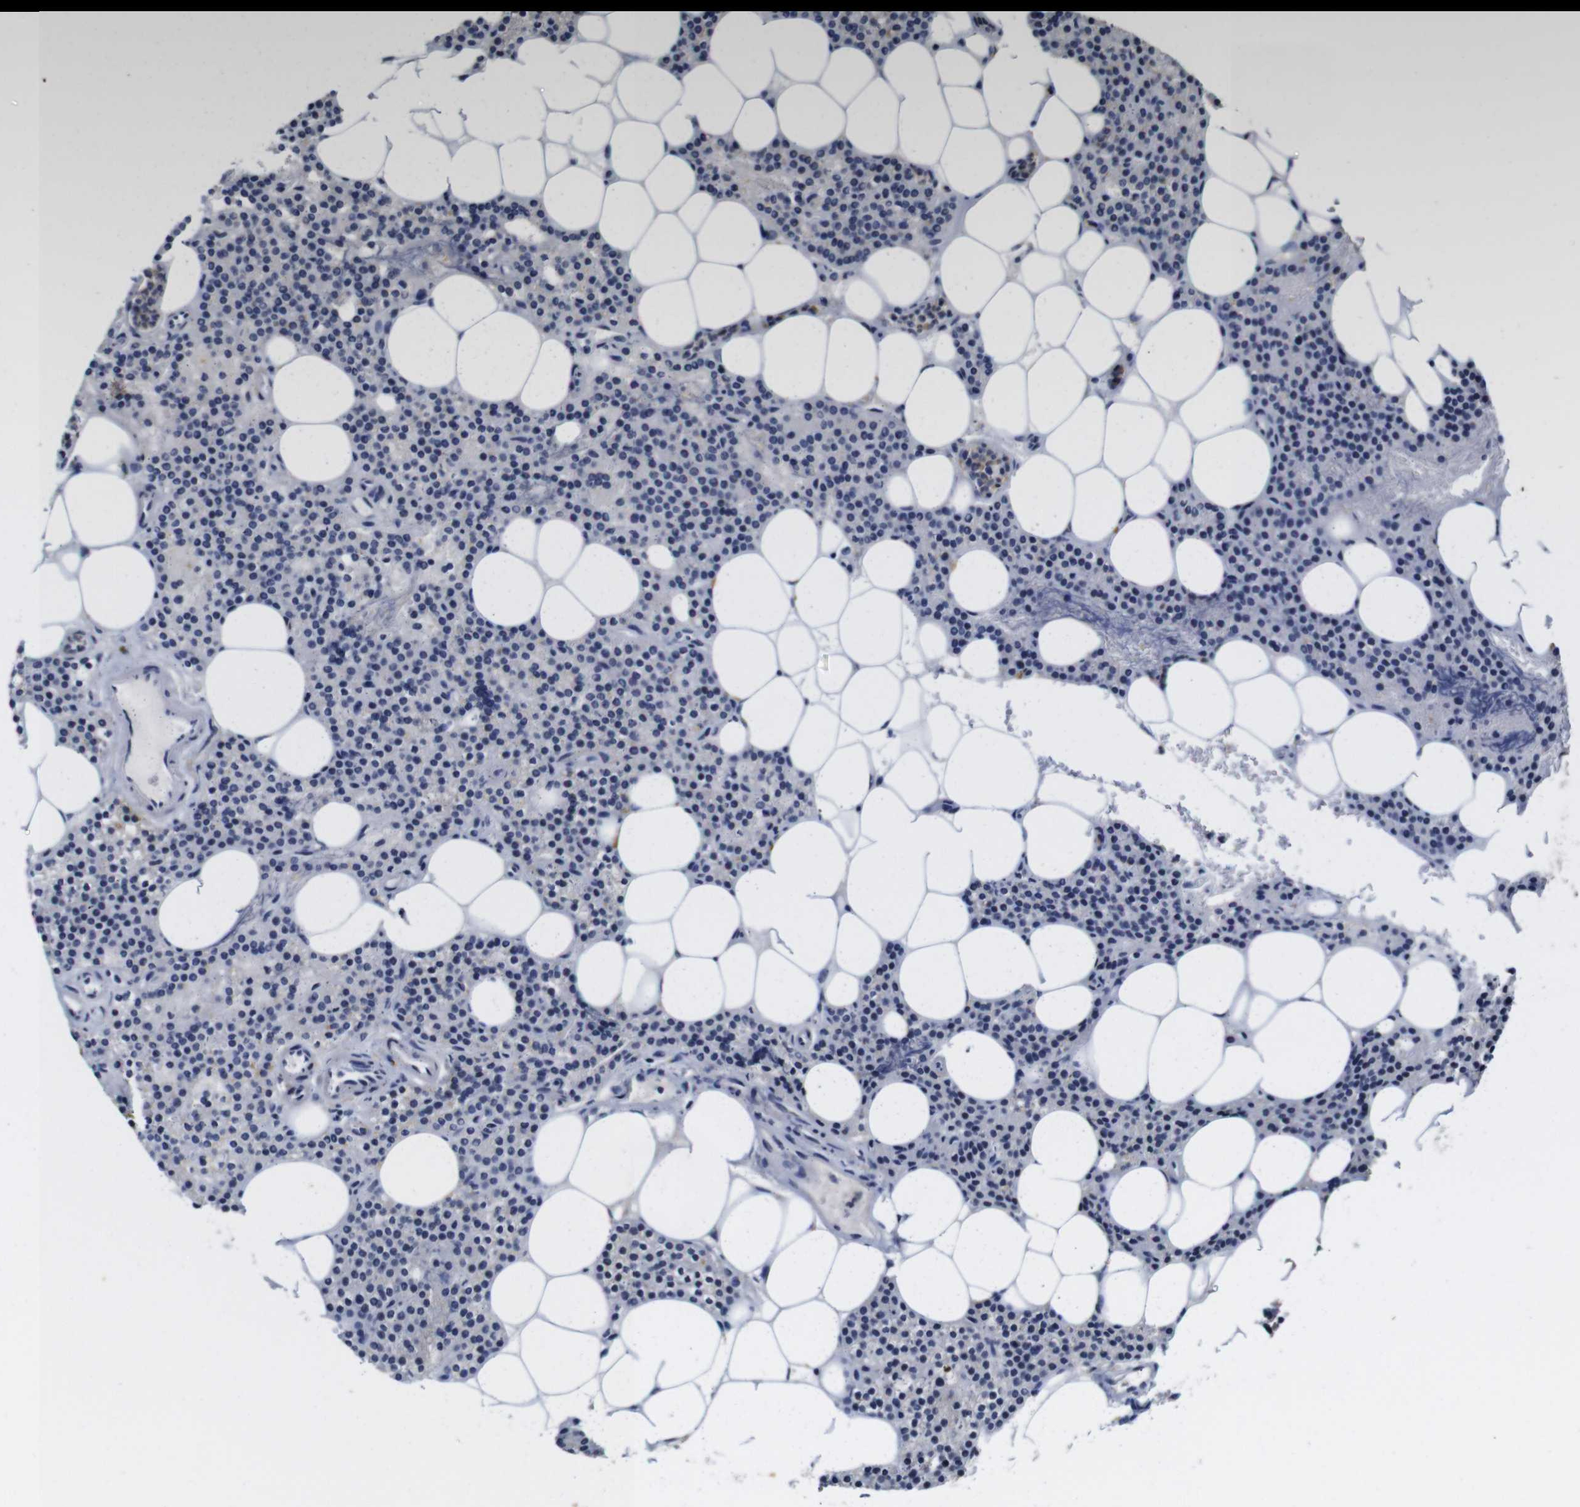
{"staining": {"intensity": "negative", "quantity": "none", "location": "none"}, "tissue": "parathyroid gland", "cell_type": "Glandular cells", "image_type": "normal", "snomed": [{"axis": "morphology", "description": "Normal tissue, NOS"}, {"axis": "morphology", "description": "Adenoma, NOS"}, {"axis": "topography", "description": "Parathyroid gland"}], "caption": "Immunohistochemistry micrograph of normal parathyroid gland: human parathyroid gland stained with DAB (3,3'-diaminobenzidine) exhibits no significant protein positivity in glandular cells.", "gene": "NTRK3", "patient": {"sex": "female", "age": 51}}